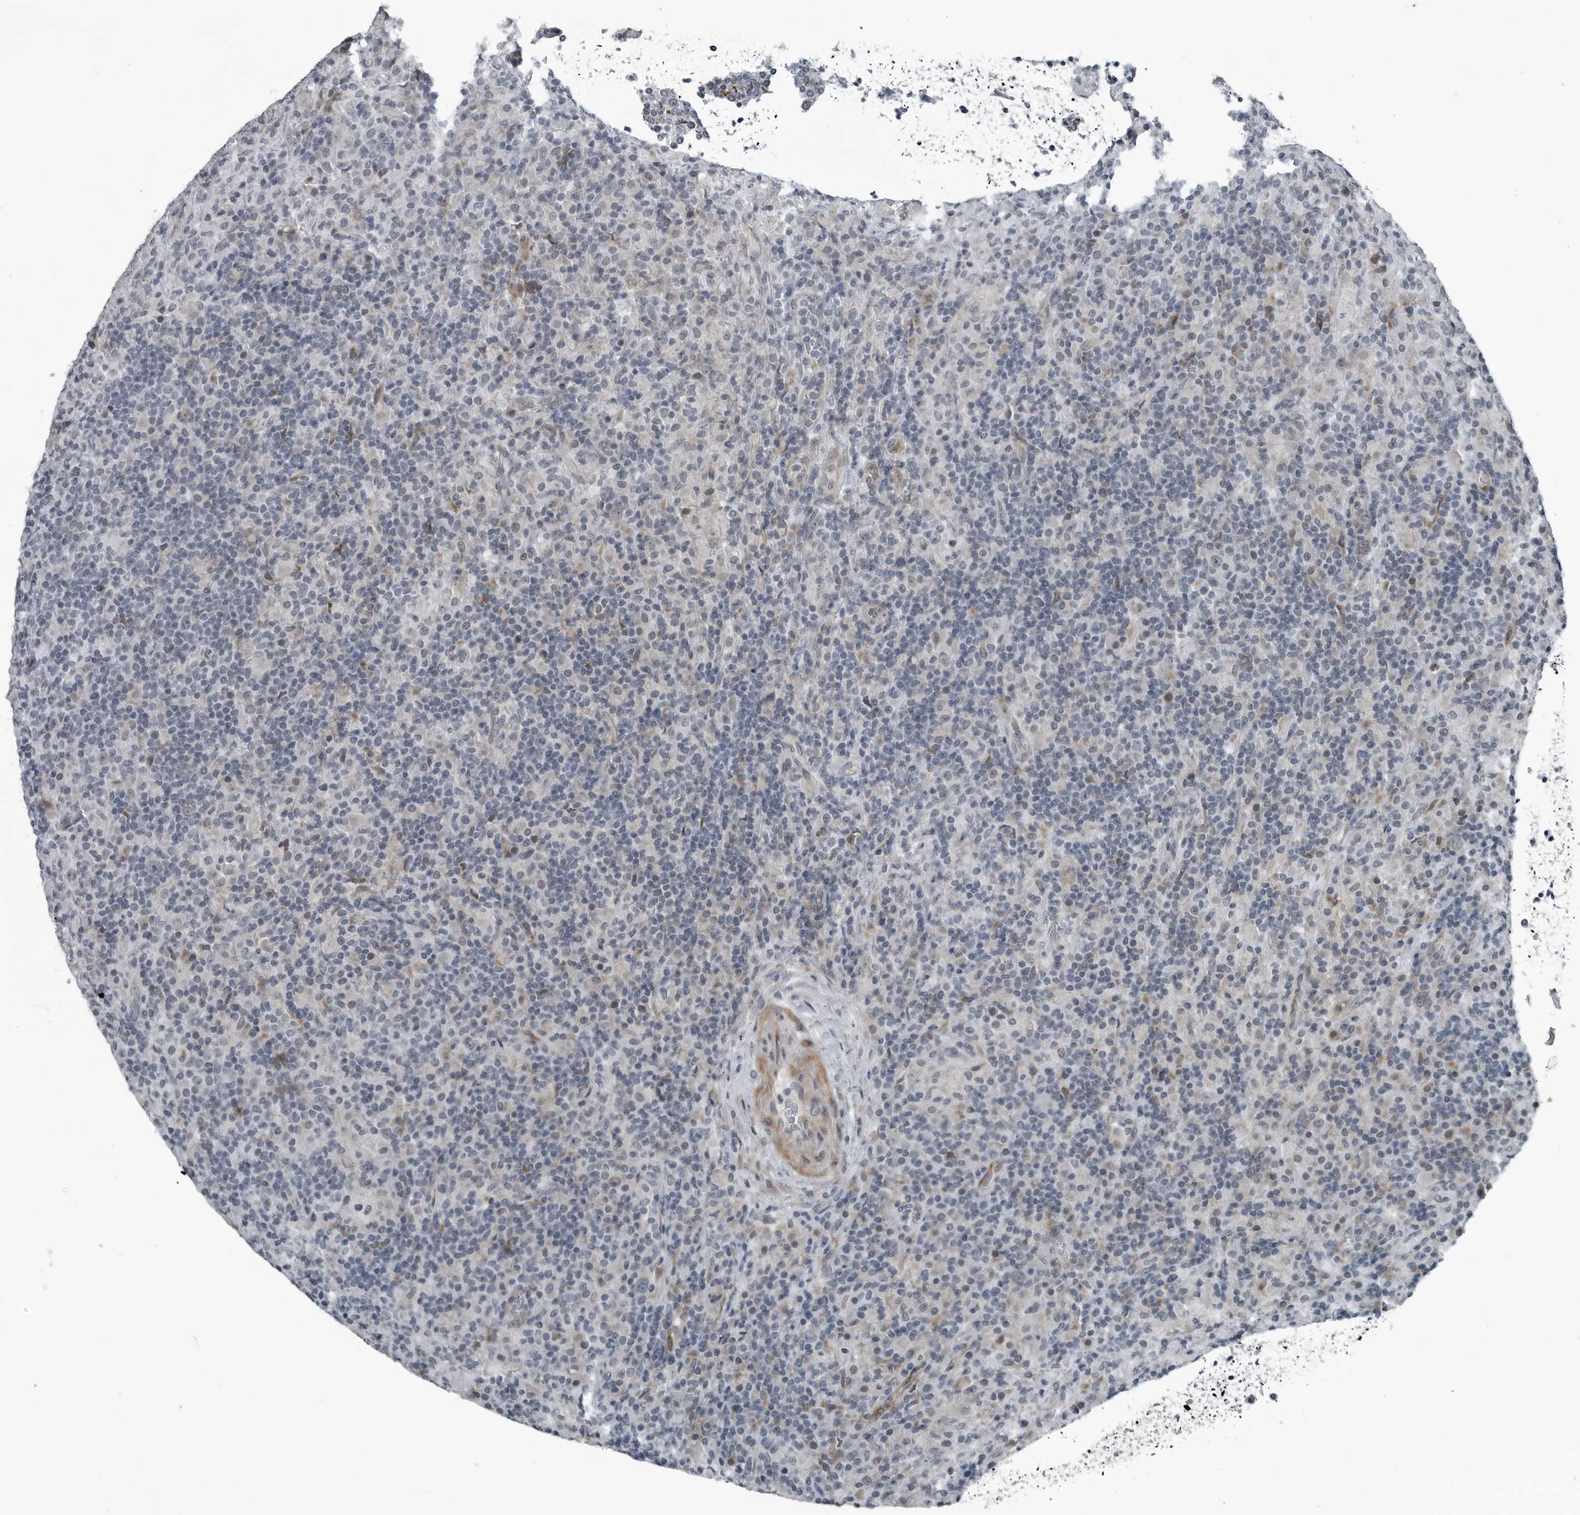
{"staining": {"intensity": "negative", "quantity": "none", "location": "none"}, "tissue": "lymphoma", "cell_type": "Tumor cells", "image_type": "cancer", "snomed": [{"axis": "morphology", "description": "Hodgkin's disease, NOS"}, {"axis": "topography", "description": "Lymph node"}], "caption": "A histopathology image of human lymphoma is negative for staining in tumor cells.", "gene": "DNAAF11", "patient": {"sex": "male", "age": 70}}